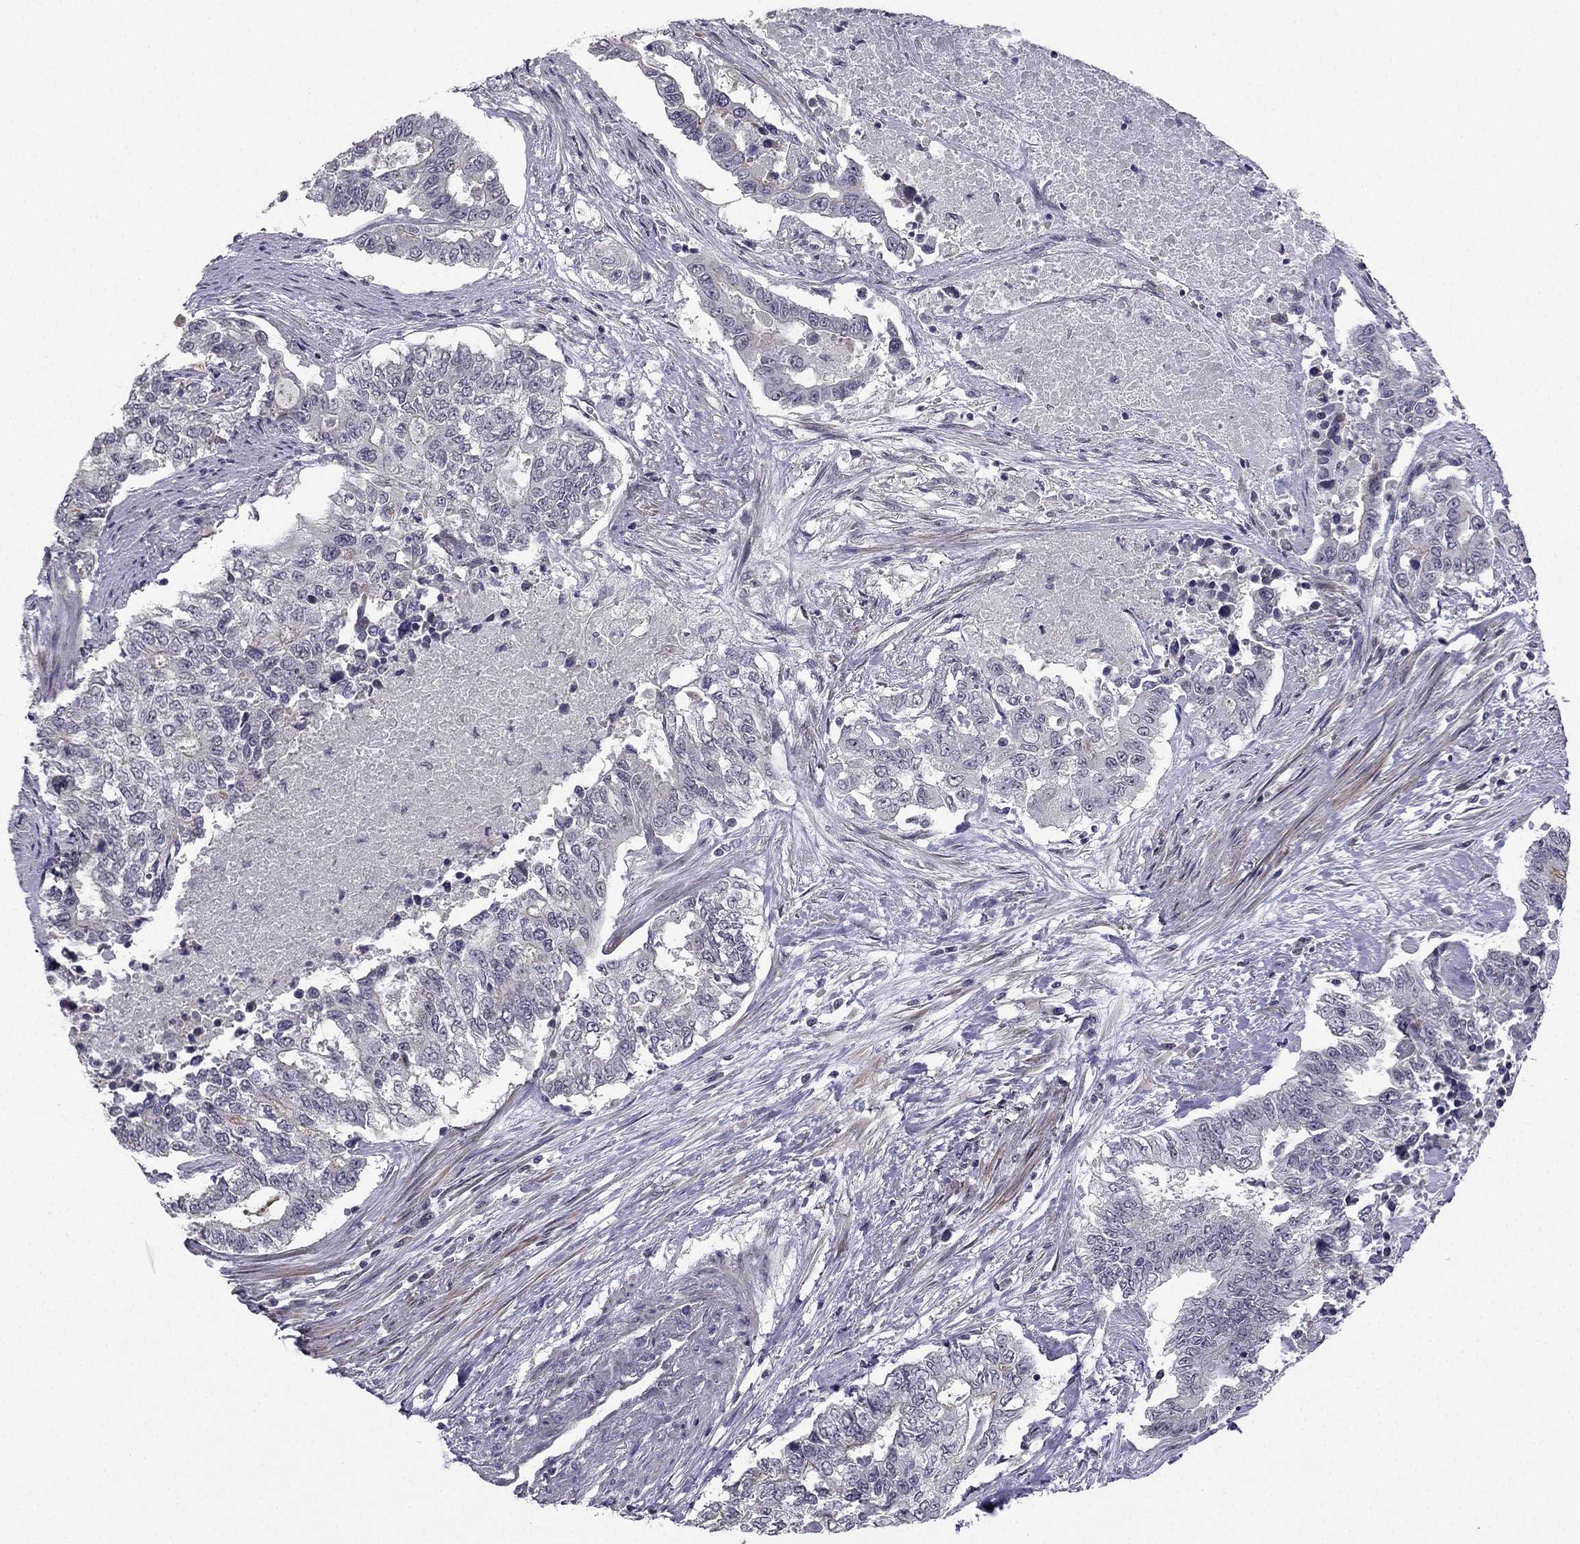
{"staining": {"intensity": "negative", "quantity": "none", "location": "none"}, "tissue": "endometrial cancer", "cell_type": "Tumor cells", "image_type": "cancer", "snomed": [{"axis": "morphology", "description": "Adenocarcinoma, NOS"}, {"axis": "topography", "description": "Uterus"}], "caption": "Tumor cells are negative for brown protein staining in endometrial cancer. (IHC, brightfield microscopy, high magnification).", "gene": "CHST8", "patient": {"sex": "female", "age": 59}}